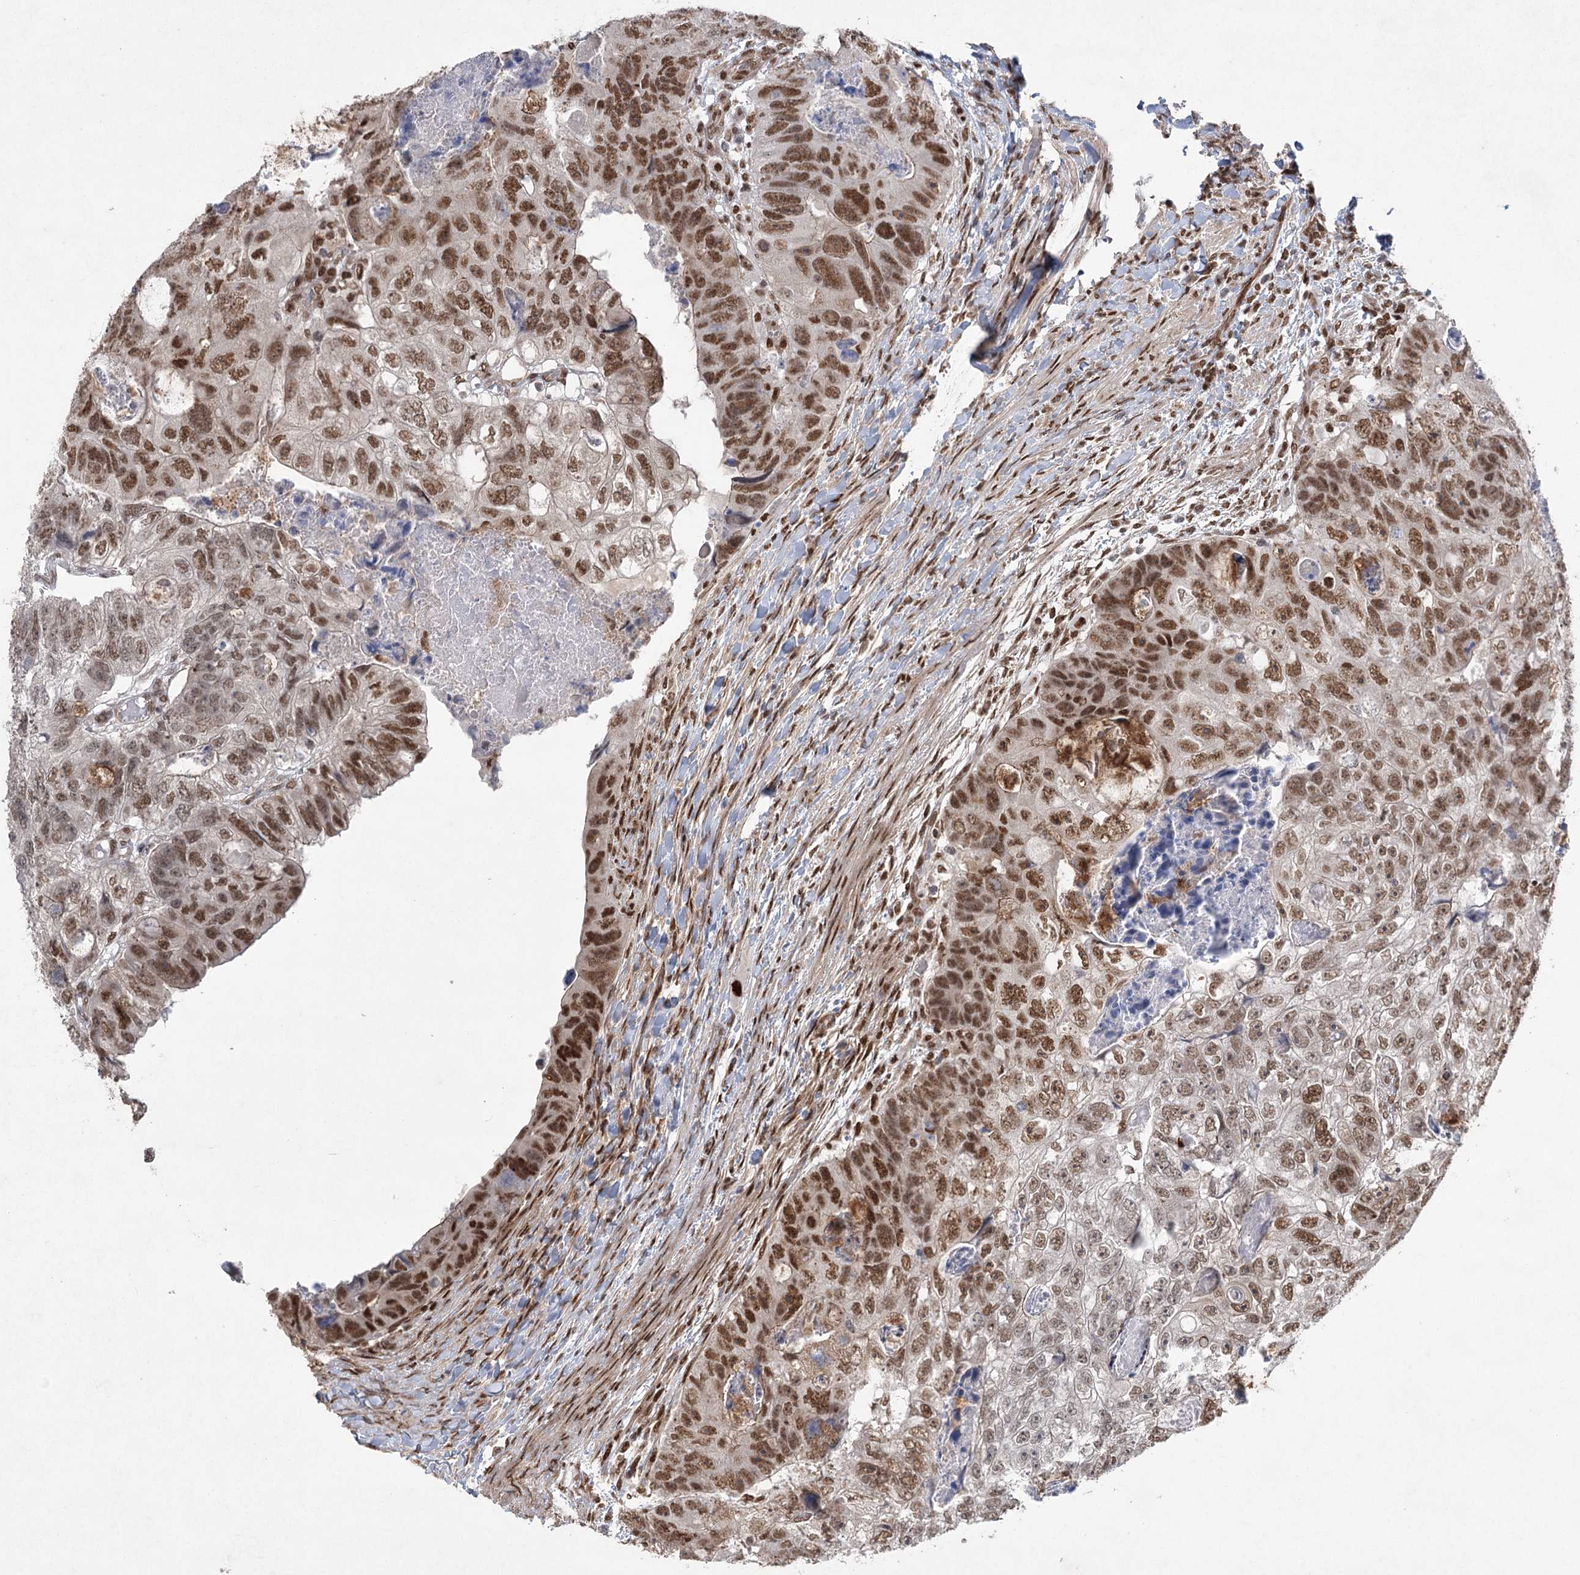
{"staining": {"intensity": "moderate", "quantity": ">75%", "location": "nuclear"}, "tissue": "colorectal cancer", "cell_type": "Tumor cells", "image_type": "cancer", "snomed": [{"axis": "morphology", "description": "Adenocarcinoma, NOS"}, {"axis": "topography", "description": "Rectum"}], "caption": "High-power microscopy captured an IHC photomicrograph of colorectal cancer (adenocarcinoma), revealing moderate nuclear expression in approximately >75% of tumor cells.", "gene": "ZCCHC8", "patient": {"sex": "male", "age": 59}}